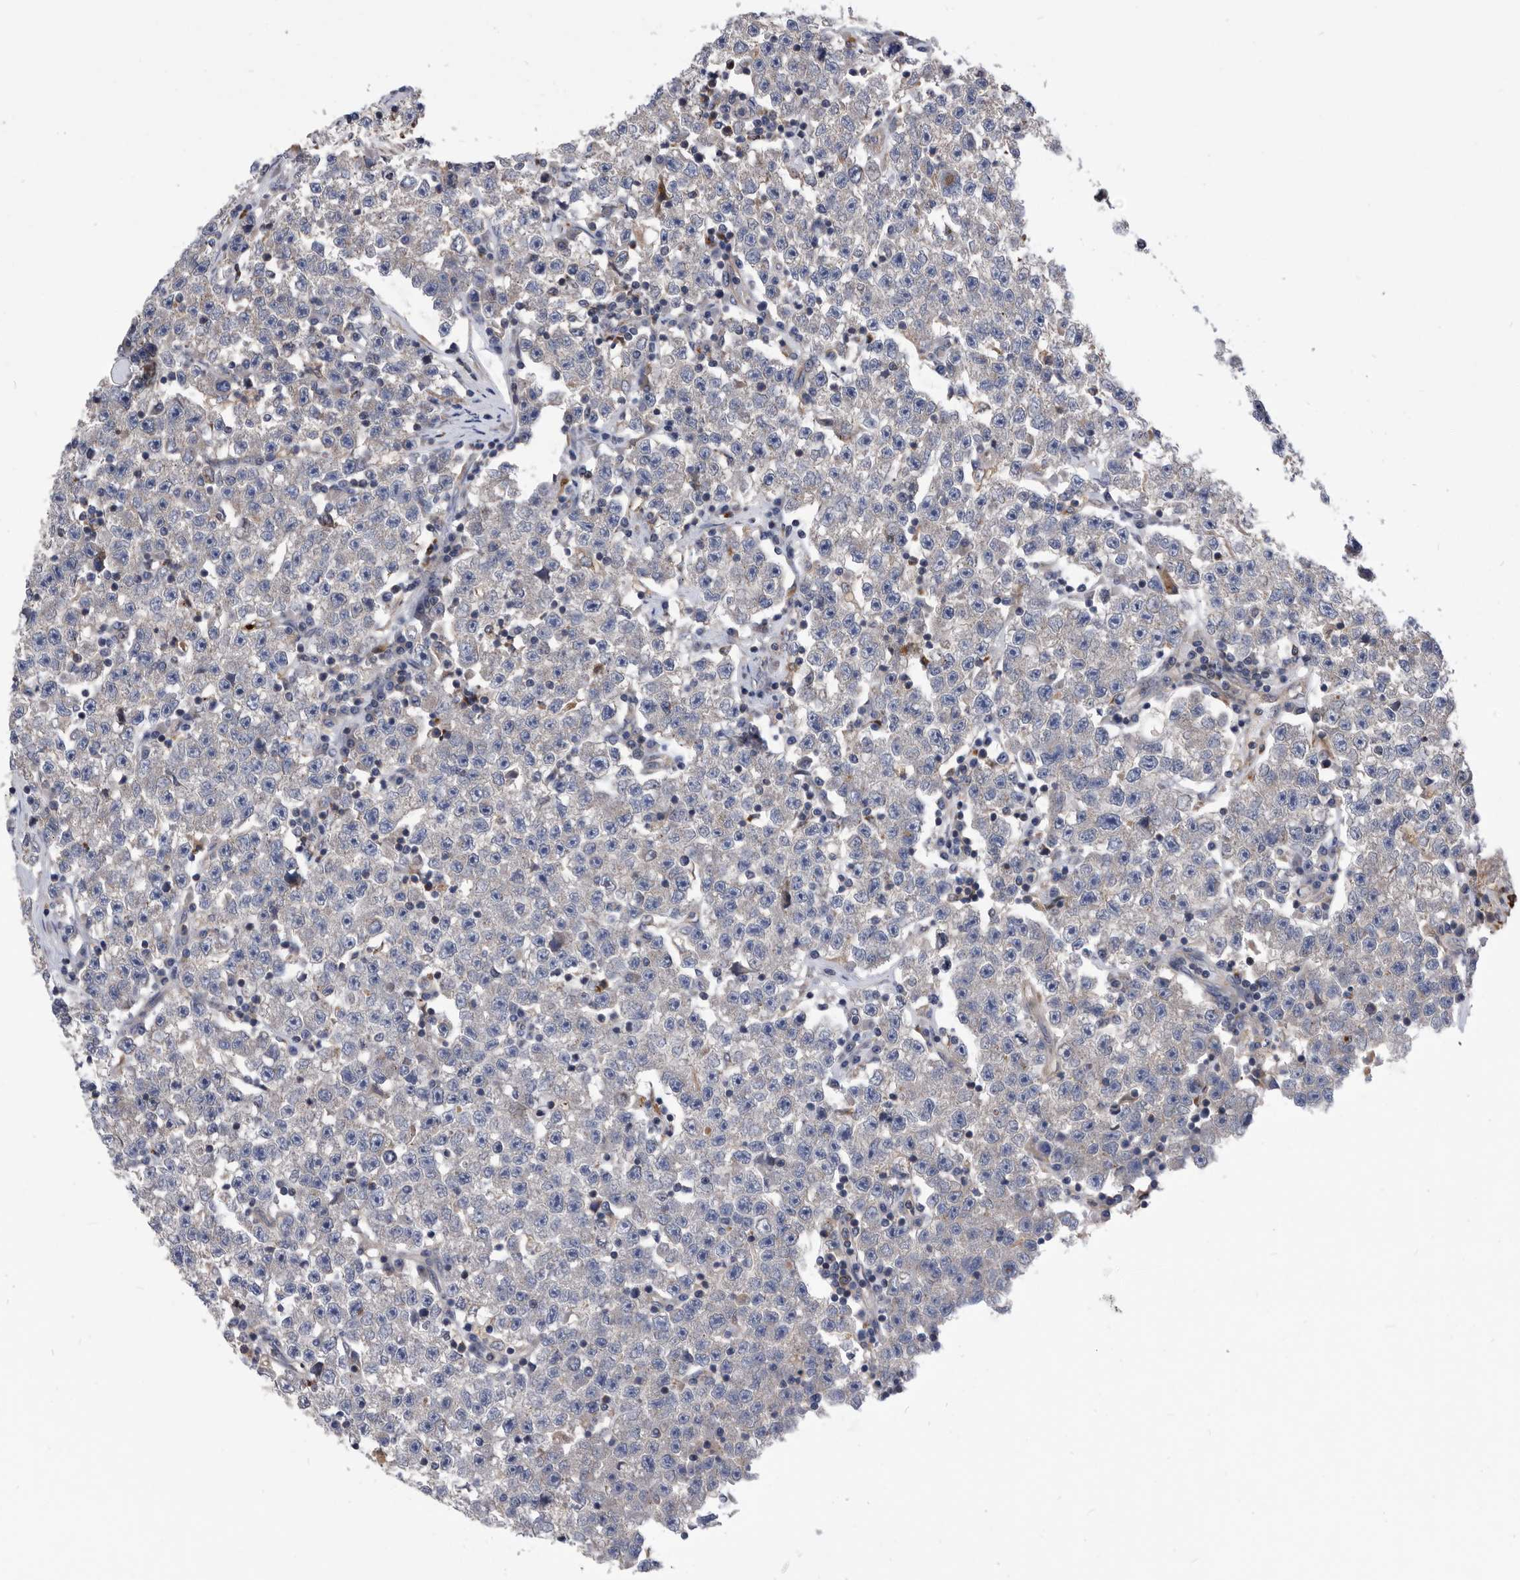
{"staining": {"intensity": "negative", "quantity": "none", "location": "none"}, "tissue": "testis cancer", "cell_type": "Tumor cells", "image_type": "cancer", "snomed": [{"axis": "morphology", "description": "Seminoma, NOS"}, {"axis": "topography", "description": "Testis"}], "caption": "Tumor cells show no significant staining in testis seminoma.", "gene": "BAIAP3", "patient": {"sex": "male", "age": 22}}